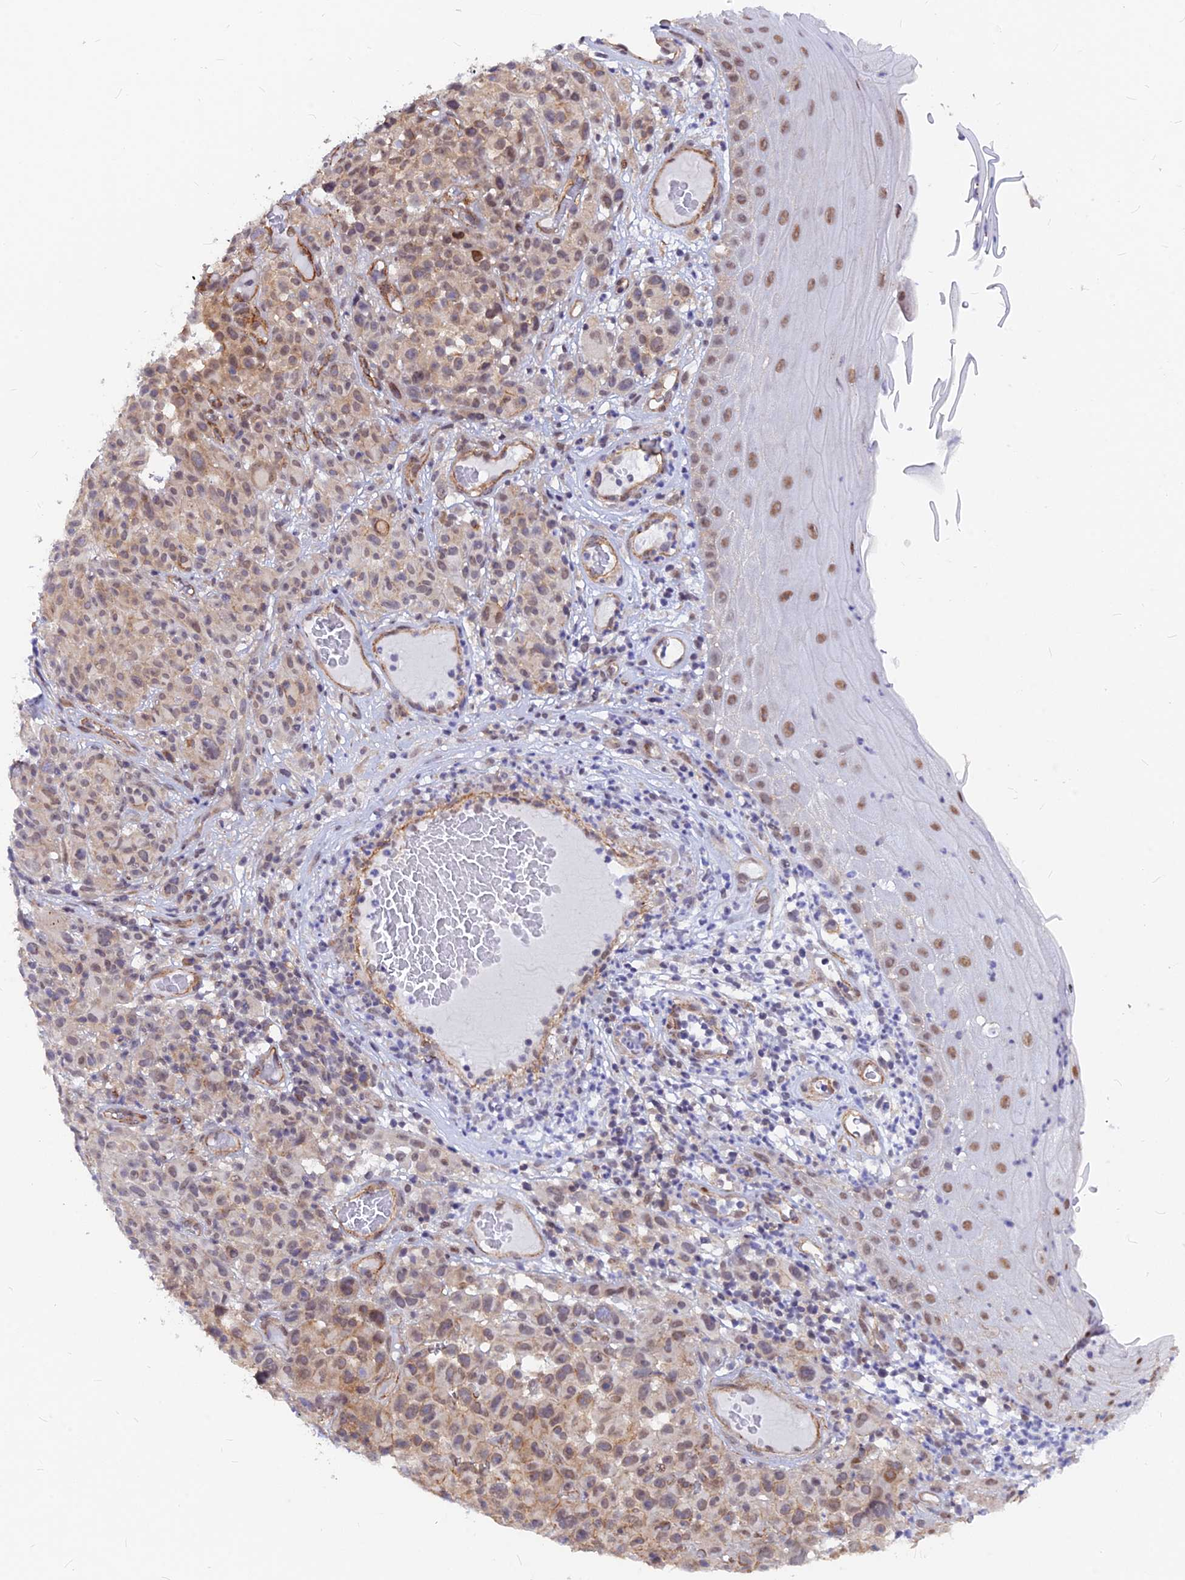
{"staining": {"intensity": "moderate", "quantity": "25%-75%", "location": "cytoplasmic/membranous,nuclear"}, "tissue": "melanoma", "cell_type": "Tumor cells", "image_type": "cancer", "snomed": [{"axis": "morphology", "description": "Malignant melanoma, NOS"}, {"axis": "topography", "description": "Skin"}], "caption": "About 25%-75% of tumor cells in malignant melanoma display moderate cytoplasmic/membranous and nuclear protein positivity as visualized by brown immunohistochemical staining.", "gene": "VSTM2L", "patient": {"sex": "female", "age": 82}}